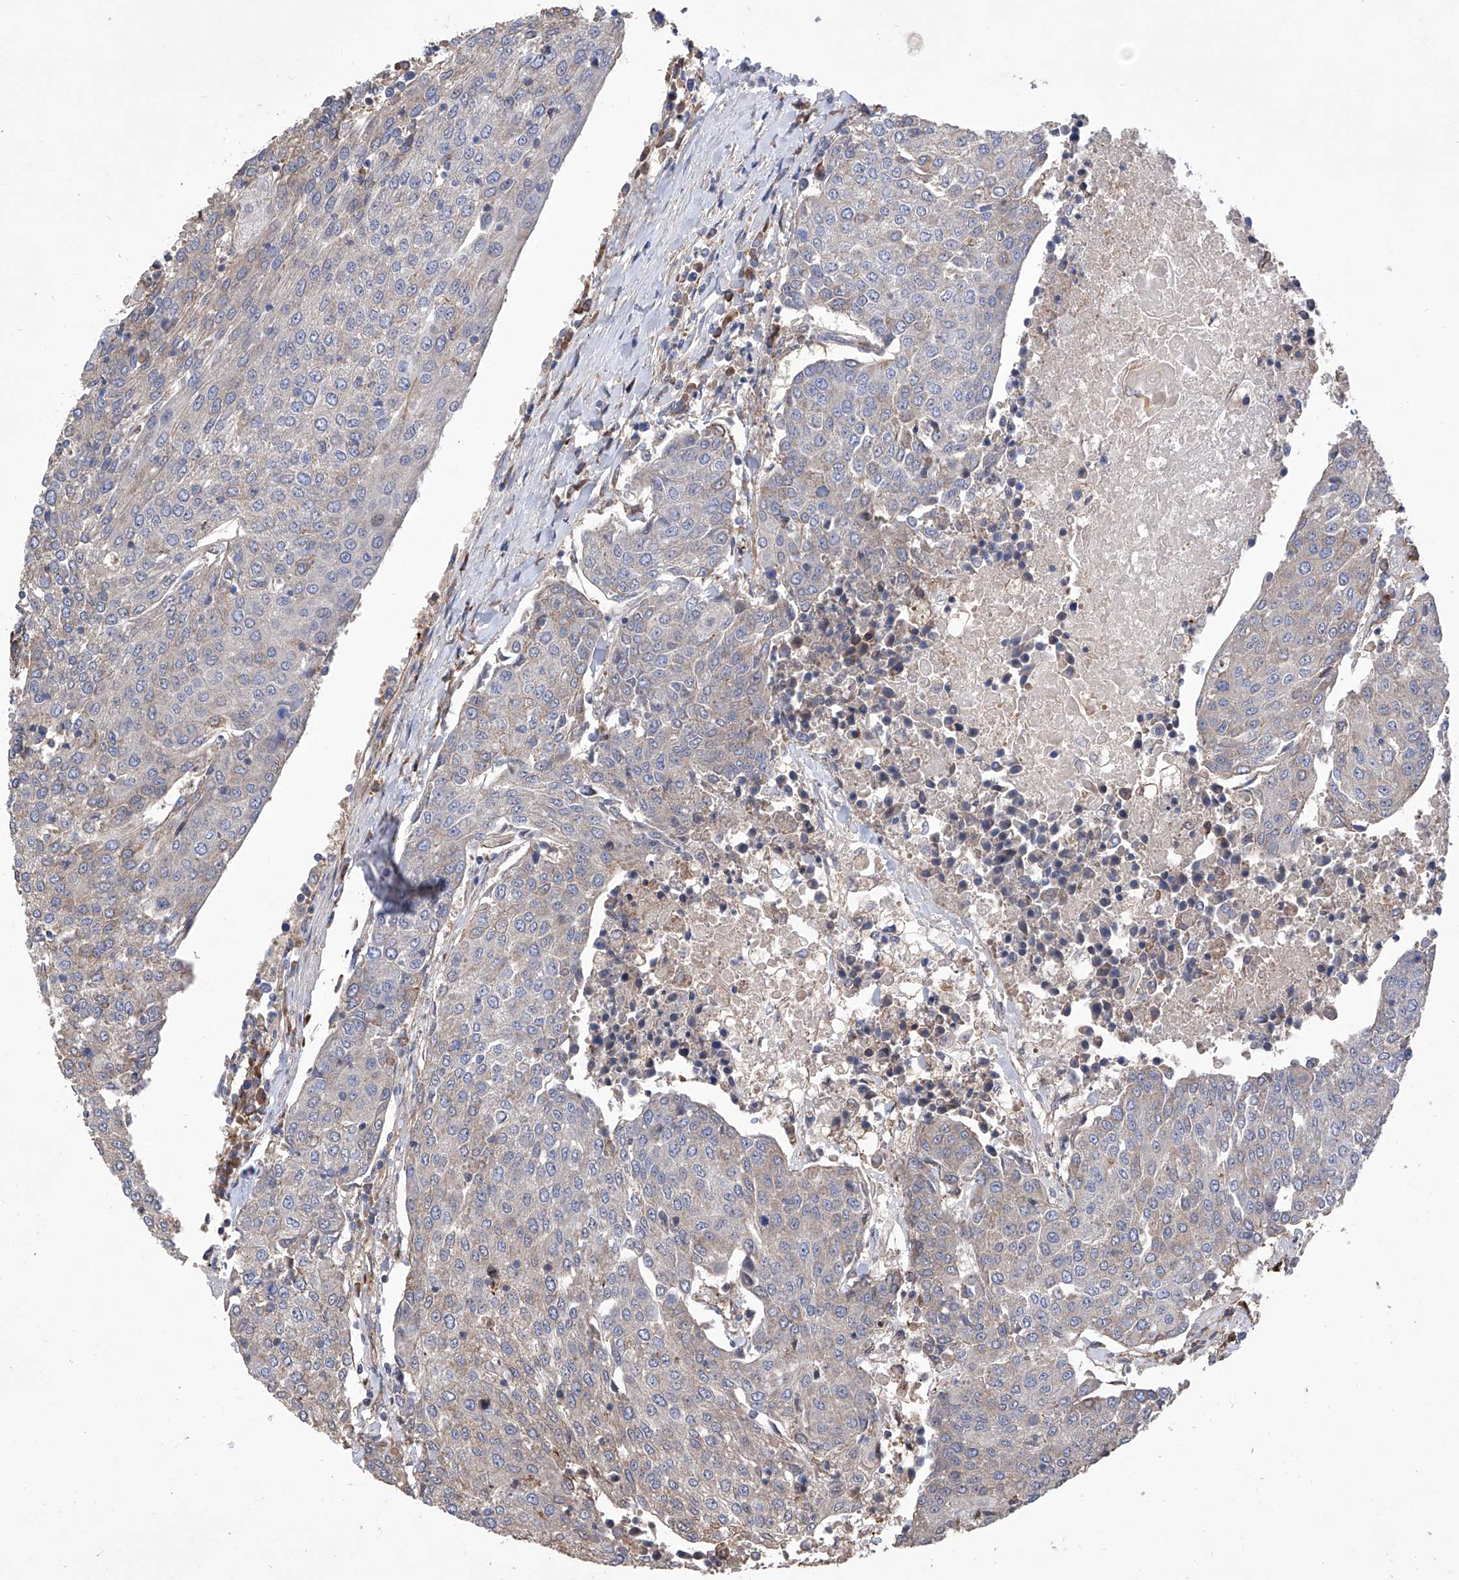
{"staining": {"intensity": "weak", "quantity": "<25%", "location": "cytoplasmic/membranous"}, "tissue": "urothelial cancer", "cell_type": "Tumor cells", "image_type": "cancer", "snomed": [{"axis": "morphology", "description": "Urothelial carcinoma, High grade"}, {"axis": "topography", "description": "Urinary bladder"}], "caption": "Immunohistochemistry micrograph of human urothelial cancer stained for a protein (brown), which exhibits no staining in tumor cells. The staining is performed using DAB (3,3'-diaminobenzidine) brown chromogen with nuclei counter-stained in using hematoxylin.", "gene": "INPP5B", "patient": {"sex": "female", "age": 85}}